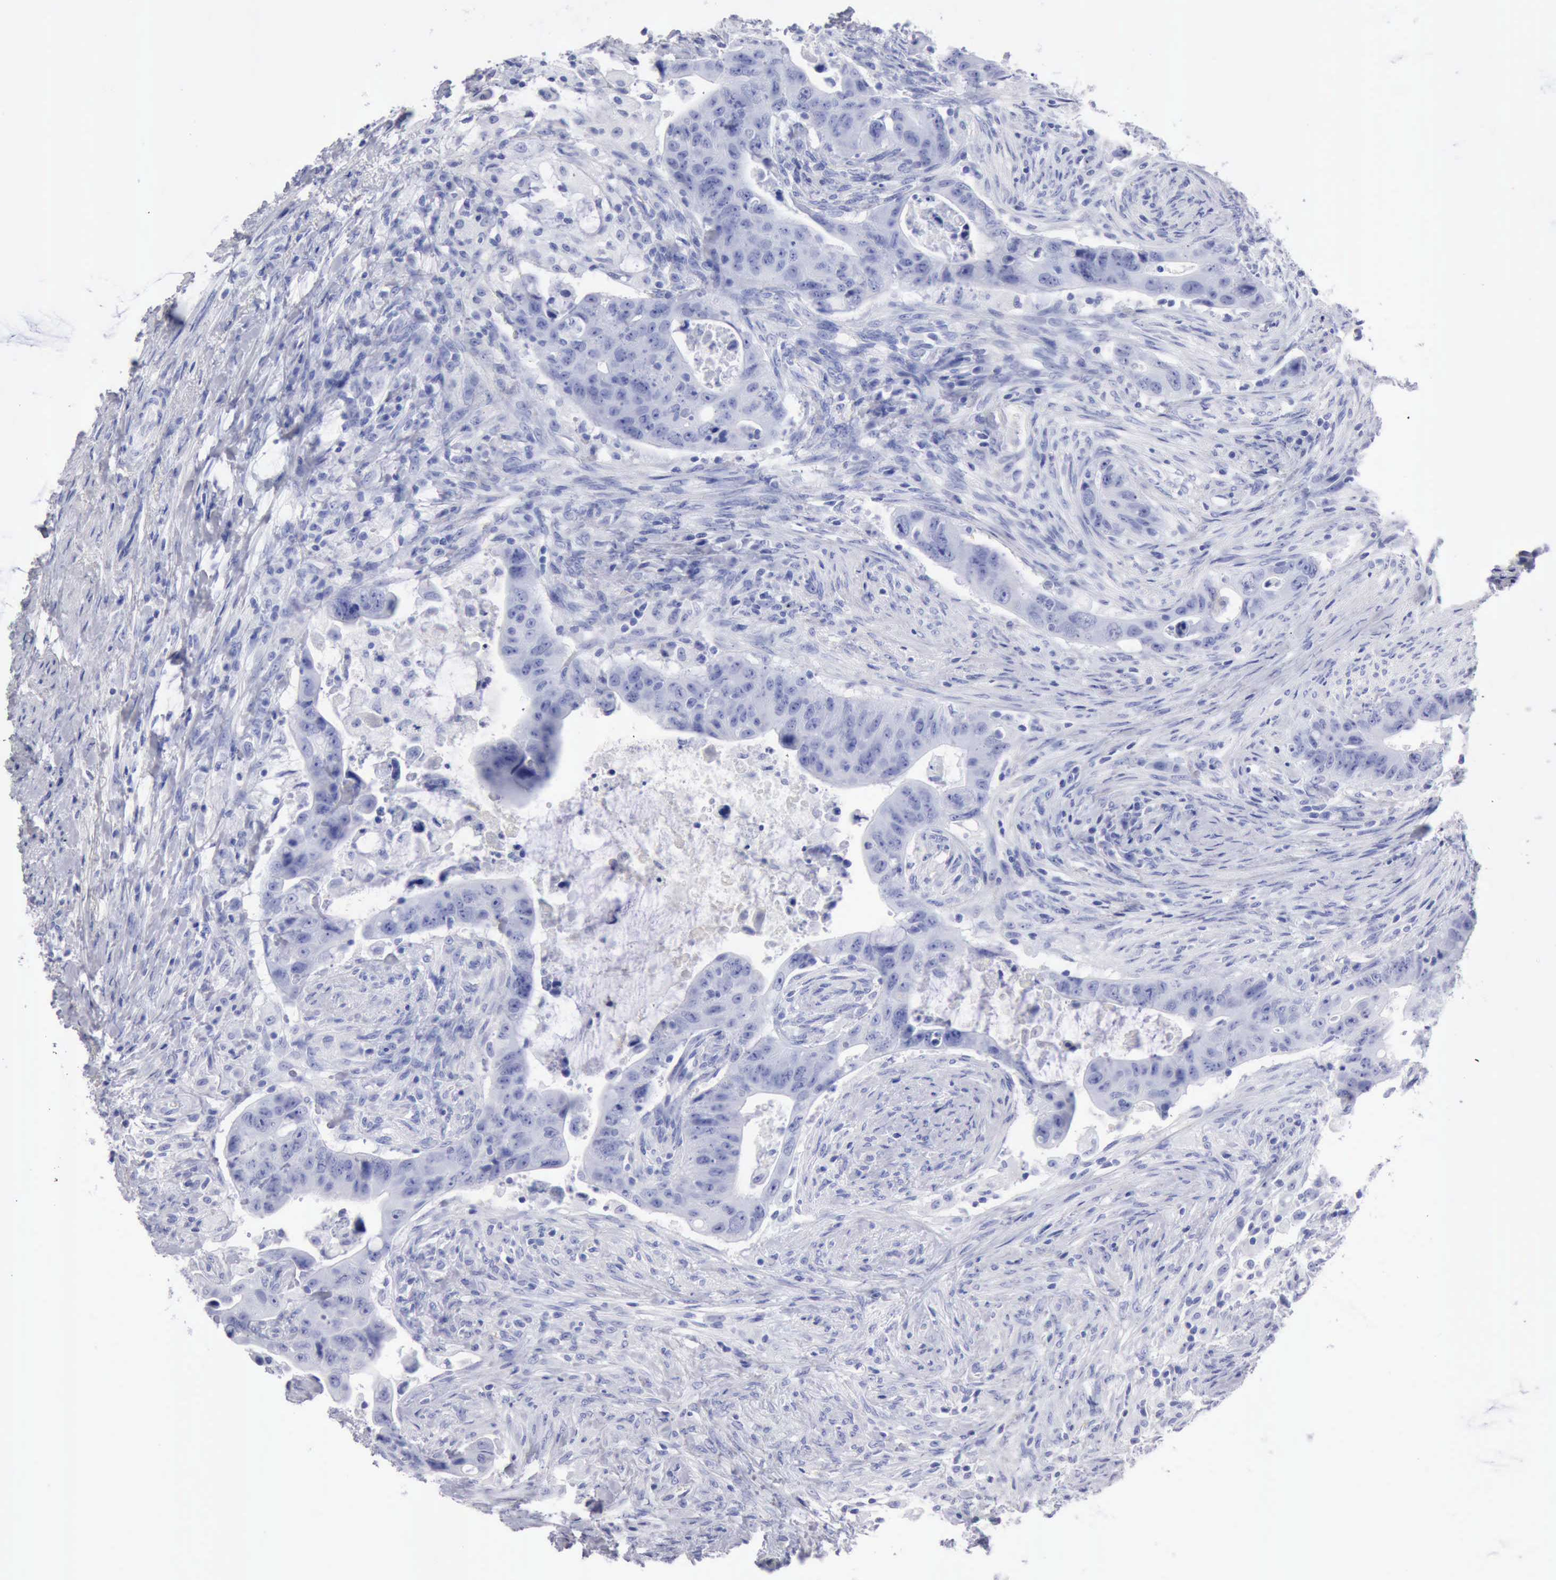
{"staining": {"intensity": "negative", "quantity": "none", "location": "none"}, "tissue": "colorectal cancer", "cell_type": "Tumor cells", "image_type": "cancer", "snomed": [{"axis": "morphology", "description": "Adenocarcinoma, NOS"}, {"axis": "topography", "description": "Rectum"}], "caption": "Tumor cells are negative for brown protein staining in colorectal cancer. Brightfield microscopy of immunohistochemistry (IHC) stained with DAB (brown) and hematoxylin (blue), captured at high magnification.", "gene": "CYP19A1", "patient": {"sex": "female", "age": 71}}